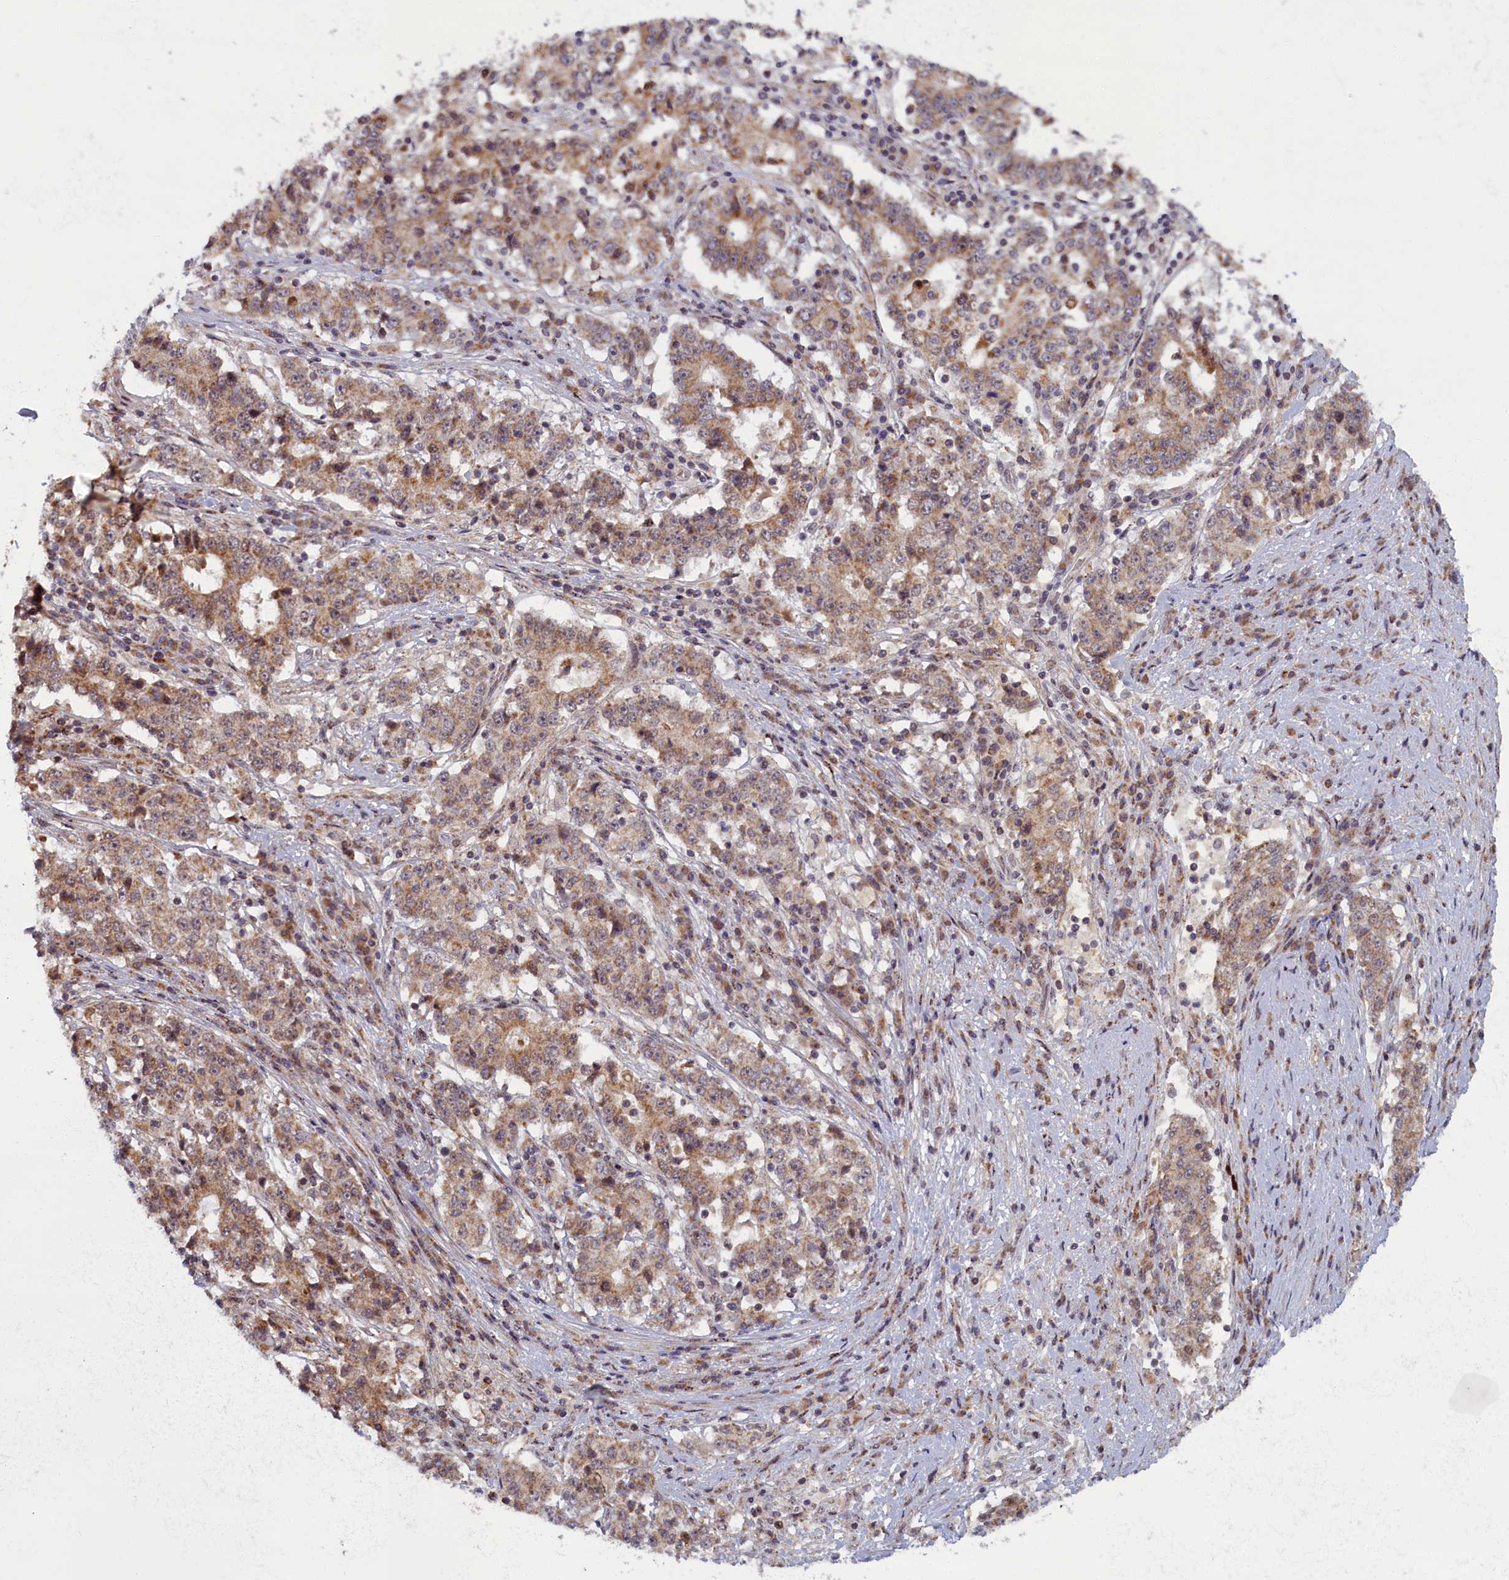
{"staining": {"intensity": "moderate", "quantity": ">75%", "location": "cytoplasmic/membranous"}, "tissue": "stomach cancer", "cell_type": "Tumor cells", "image_type": "cancer", "snomed": [{"axis": "morphology", "description": "Adenocarcinoma, NOS"}, {"axis": "topography", "description": "Stomach"}], "caption": "Stomach cancer stained with a protein marker reveals moderate staining in tumor cells.", "gene": "PLA2G10", "patient": {"sex": "male", "age": 59}}